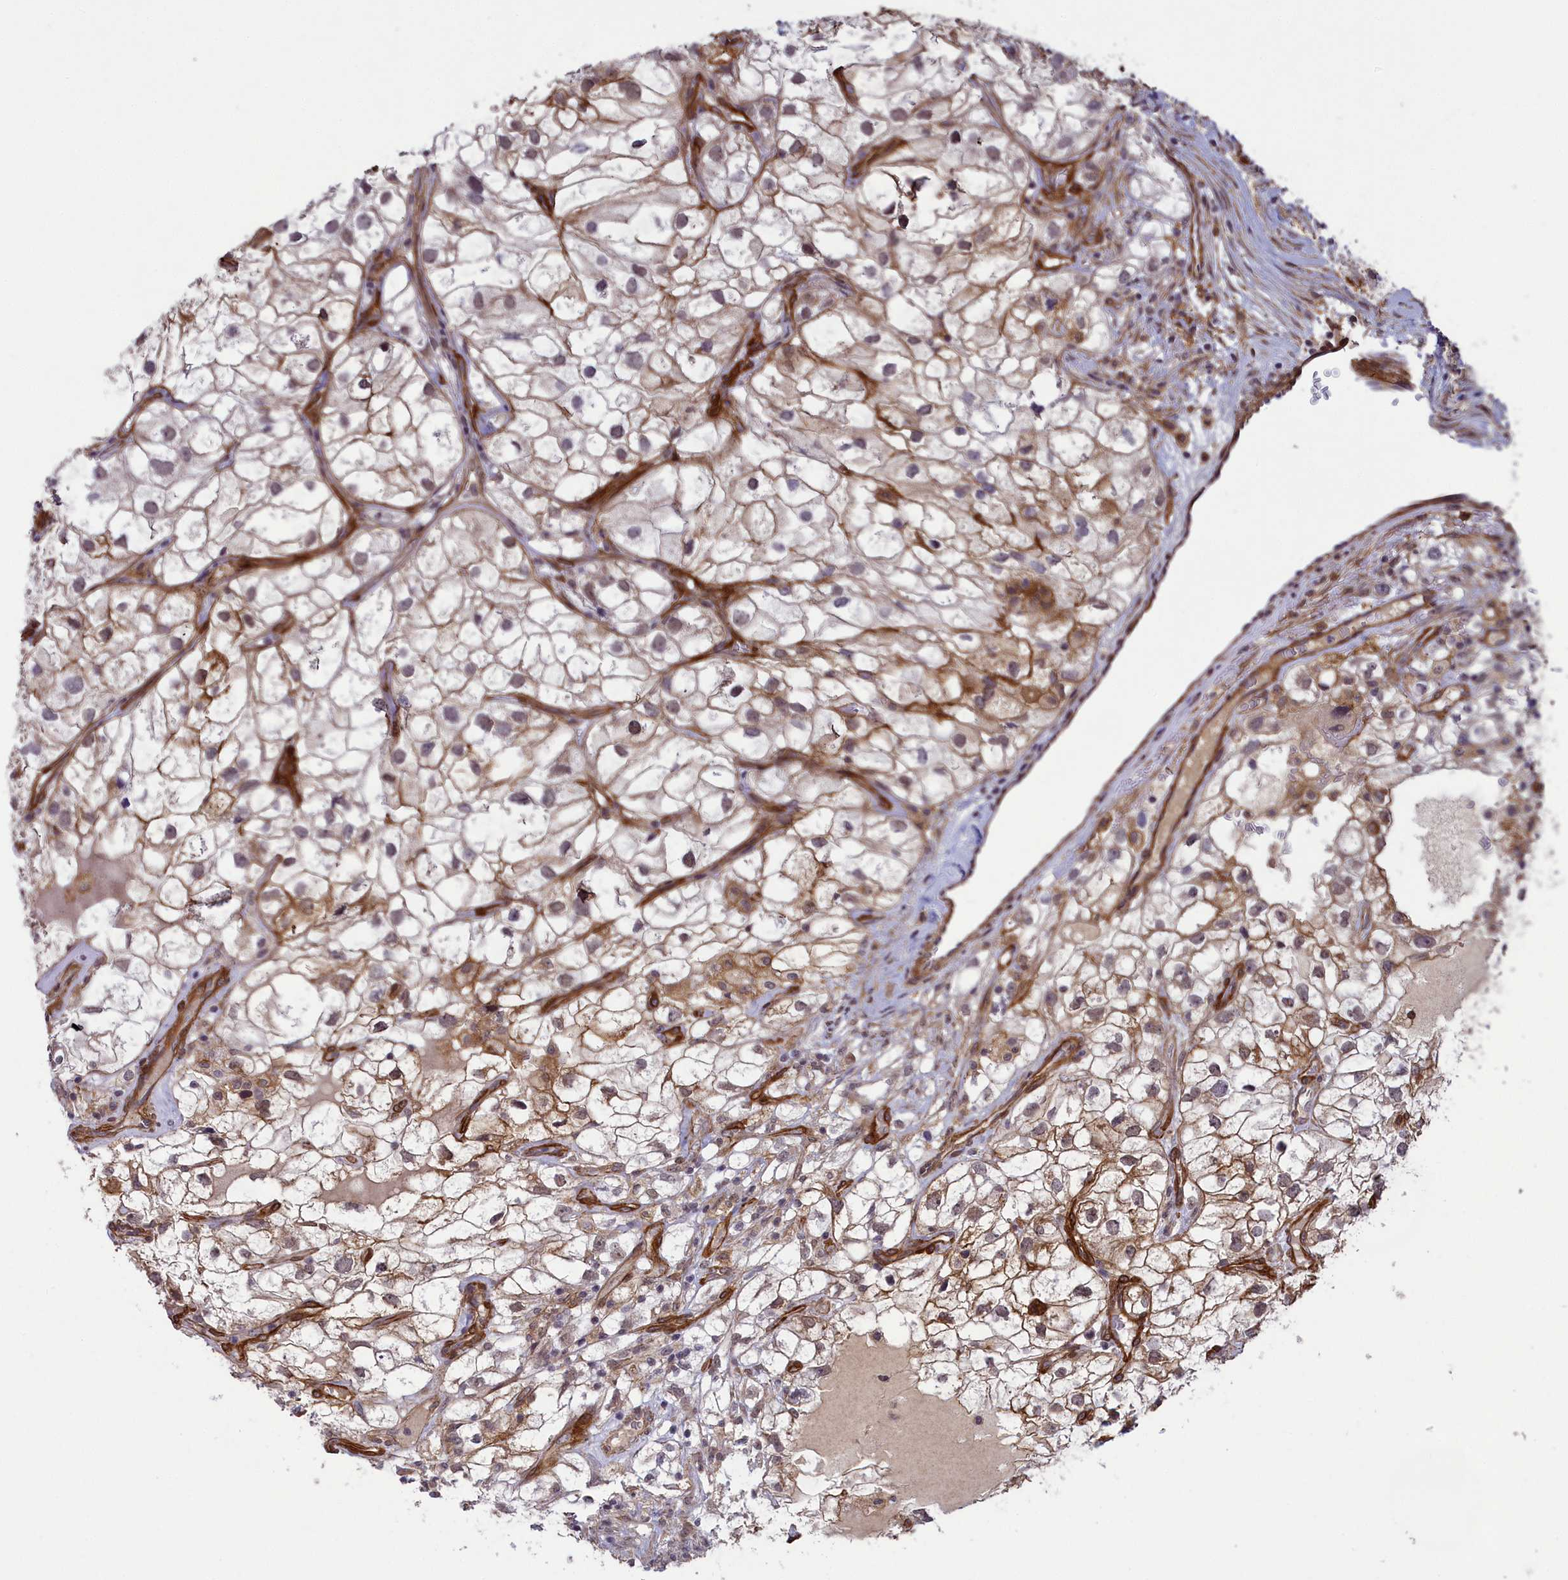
{"staining": {"intensity": "weak", "quantity": "25%-75%", "location": "cytoplasmic/membranous,nuclear"}, "tissue": "renal cancer", "cell_type": "Tumor cells", "image_type": "cancer", "snomed": [{"axis": "morphology", "description": "Adenocarcinoma, NOS"}, {"axis": "topography", "description": "Kidney"}], "caption": "Immunohistochemical staining of renal cancer (adenocarcinoma) displays low levels of weak cytoplasmic/membranous and nuclear protein positivity in approximately 25%-75% of tumor cells.", "gene": "TNS1", "patient": {"sex": "male", "age": 59}}